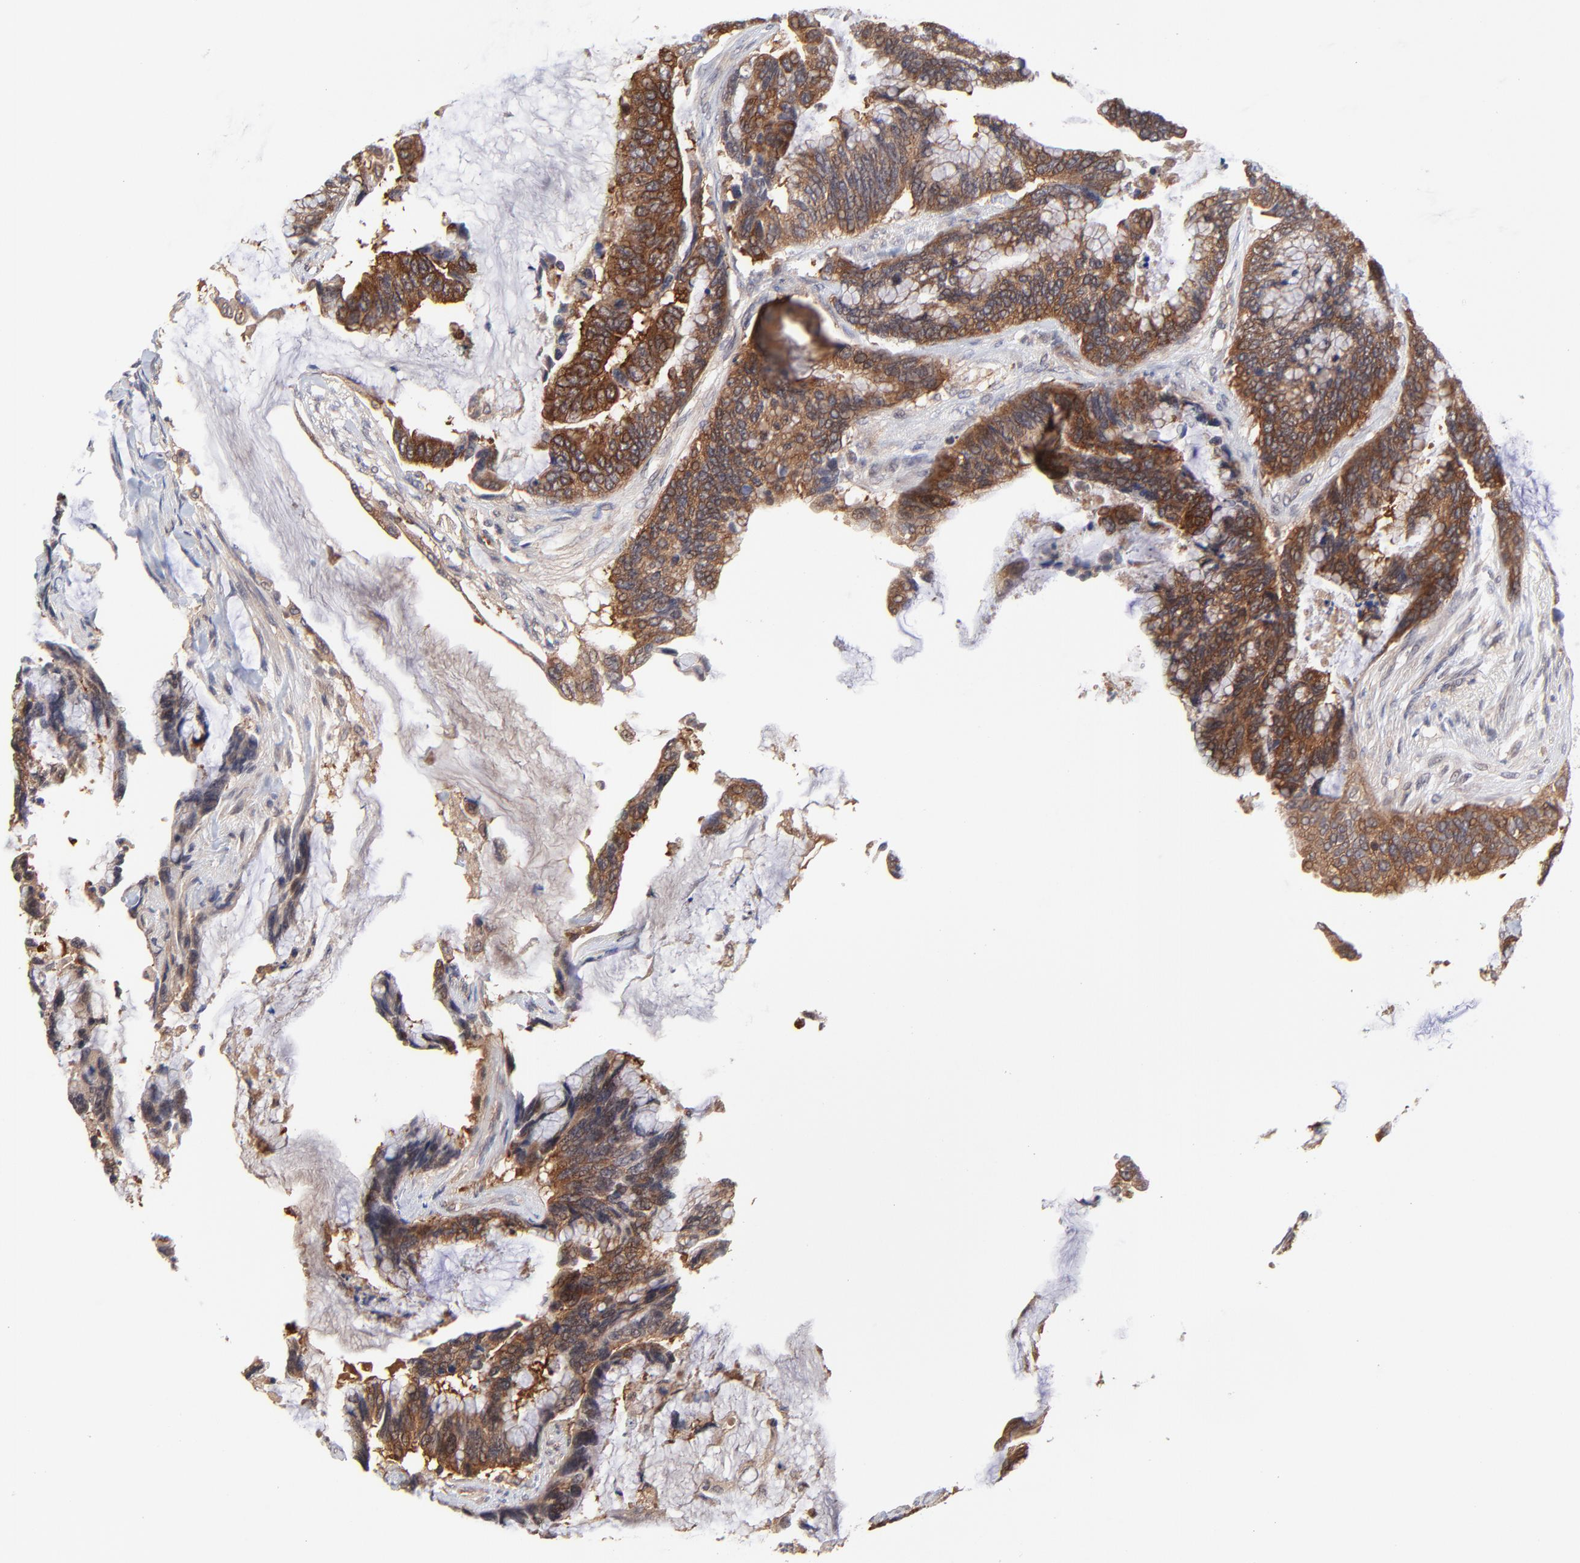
{"staining": {"intensity": "strong", "quantity": ">75%", "location": "cytoplasmic/membranous"}, "tissue": "colorectal cancer", "cell_type": "Tumor cells", "image_type": "cancer", "snomed": [{"axis": "morphology", "description": "Adenocarcinoma, NOS"}, {"axis": "topography", "description": "Rectum"}], "caption": "An immunohistochemistry (IHC) photomicrograph of neoplastic tissue is shown. Protein staining in brown shows strong cytoplasmic/membranous positivity in adenocarcinoma (colorectal) within tumor cells.", "gene": "GART", "patient": {"sex": "female", "age": 59}}